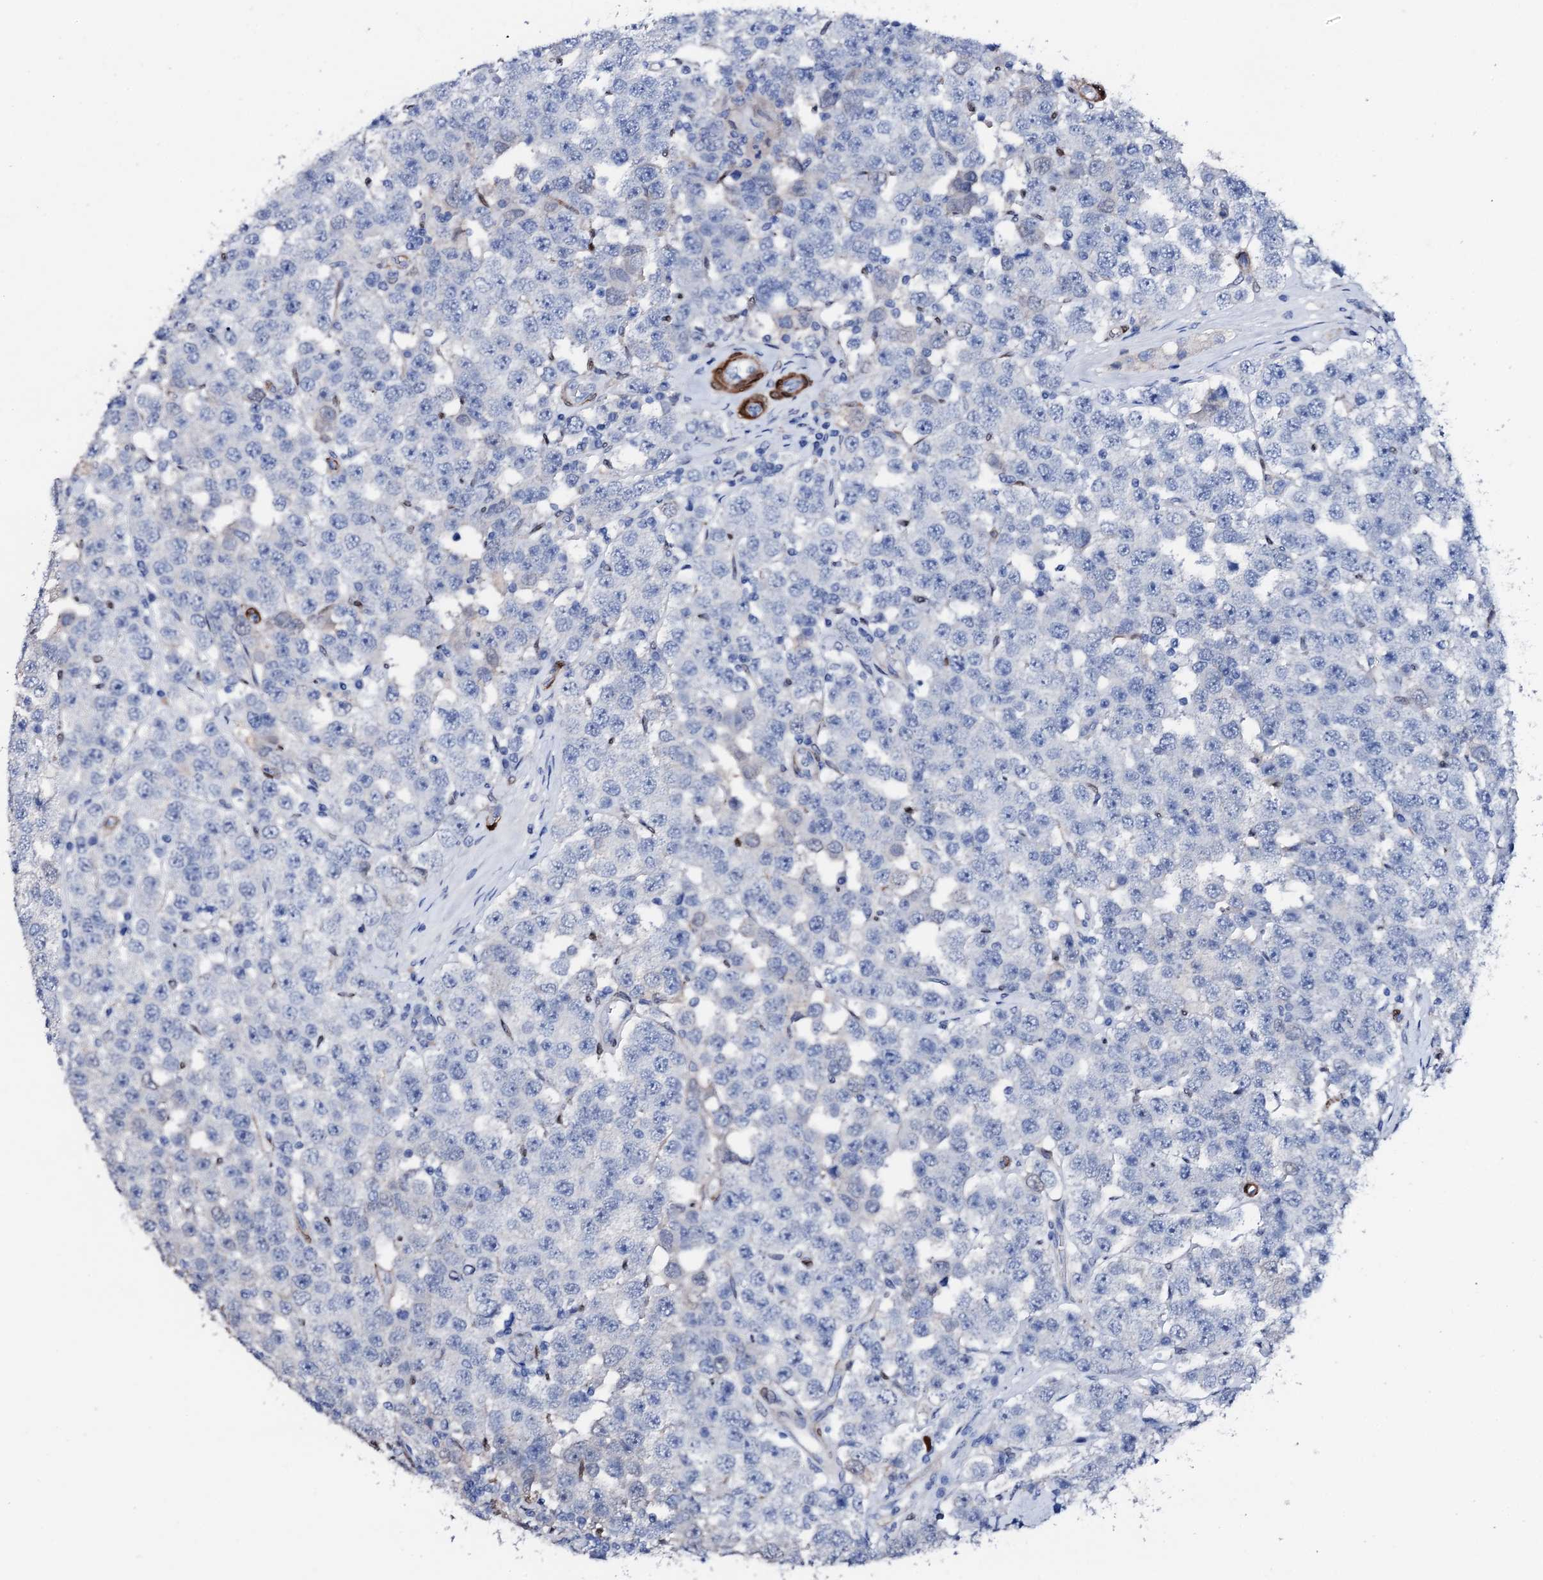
{"staining": {"intensity": "negative", "quantity": "none", "location": "none"}, "tissue": "testis cancer", "cell_type": "Tumor cells", "image_type": "cancer", "snomed": [{"axis": "morphology", "description": "Seminoma, NOS"}, {"axis": "topography", "description": "Testis"}], "caption": "DAB immunohistochemical staining of human testis seminoma demonstrates no significant positivity in tumor cells.", "gene": "NRIP2", "patient": {"sex": "male", "age": 28}}